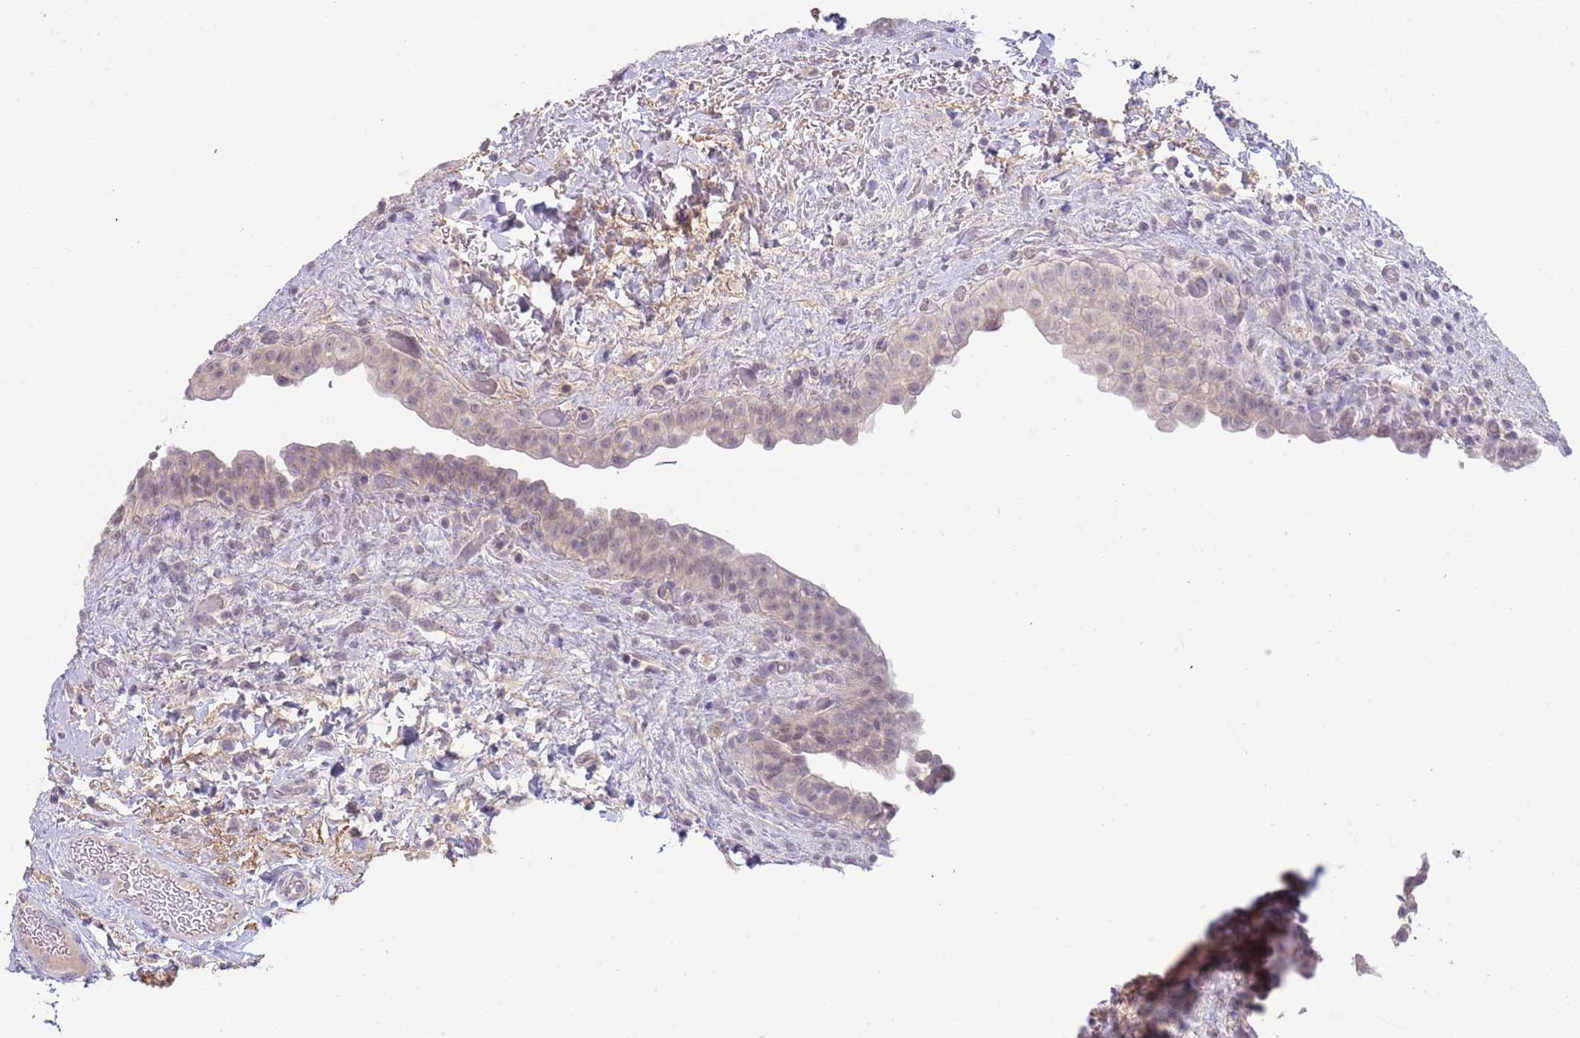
{"staining": {"intensity": "weak", "quantity": "25%-75%", "location": "nuclear"}, "tissue": "urinary bladder", "cell_type": "Urothelial cells", "image_type": "normal", "snomed": [{"axis": "morphology", "description": "Normal tissue, NOS"}, {"axis": "topography", "description": "Urinary bladder"}], "caption": "A photomicrograph of urinary bladder stained for a protein displays weak nuclear brown staining in urothelial cells.", "gene": "PIMREG", "patient": {"sex": "male", "age": 69}}